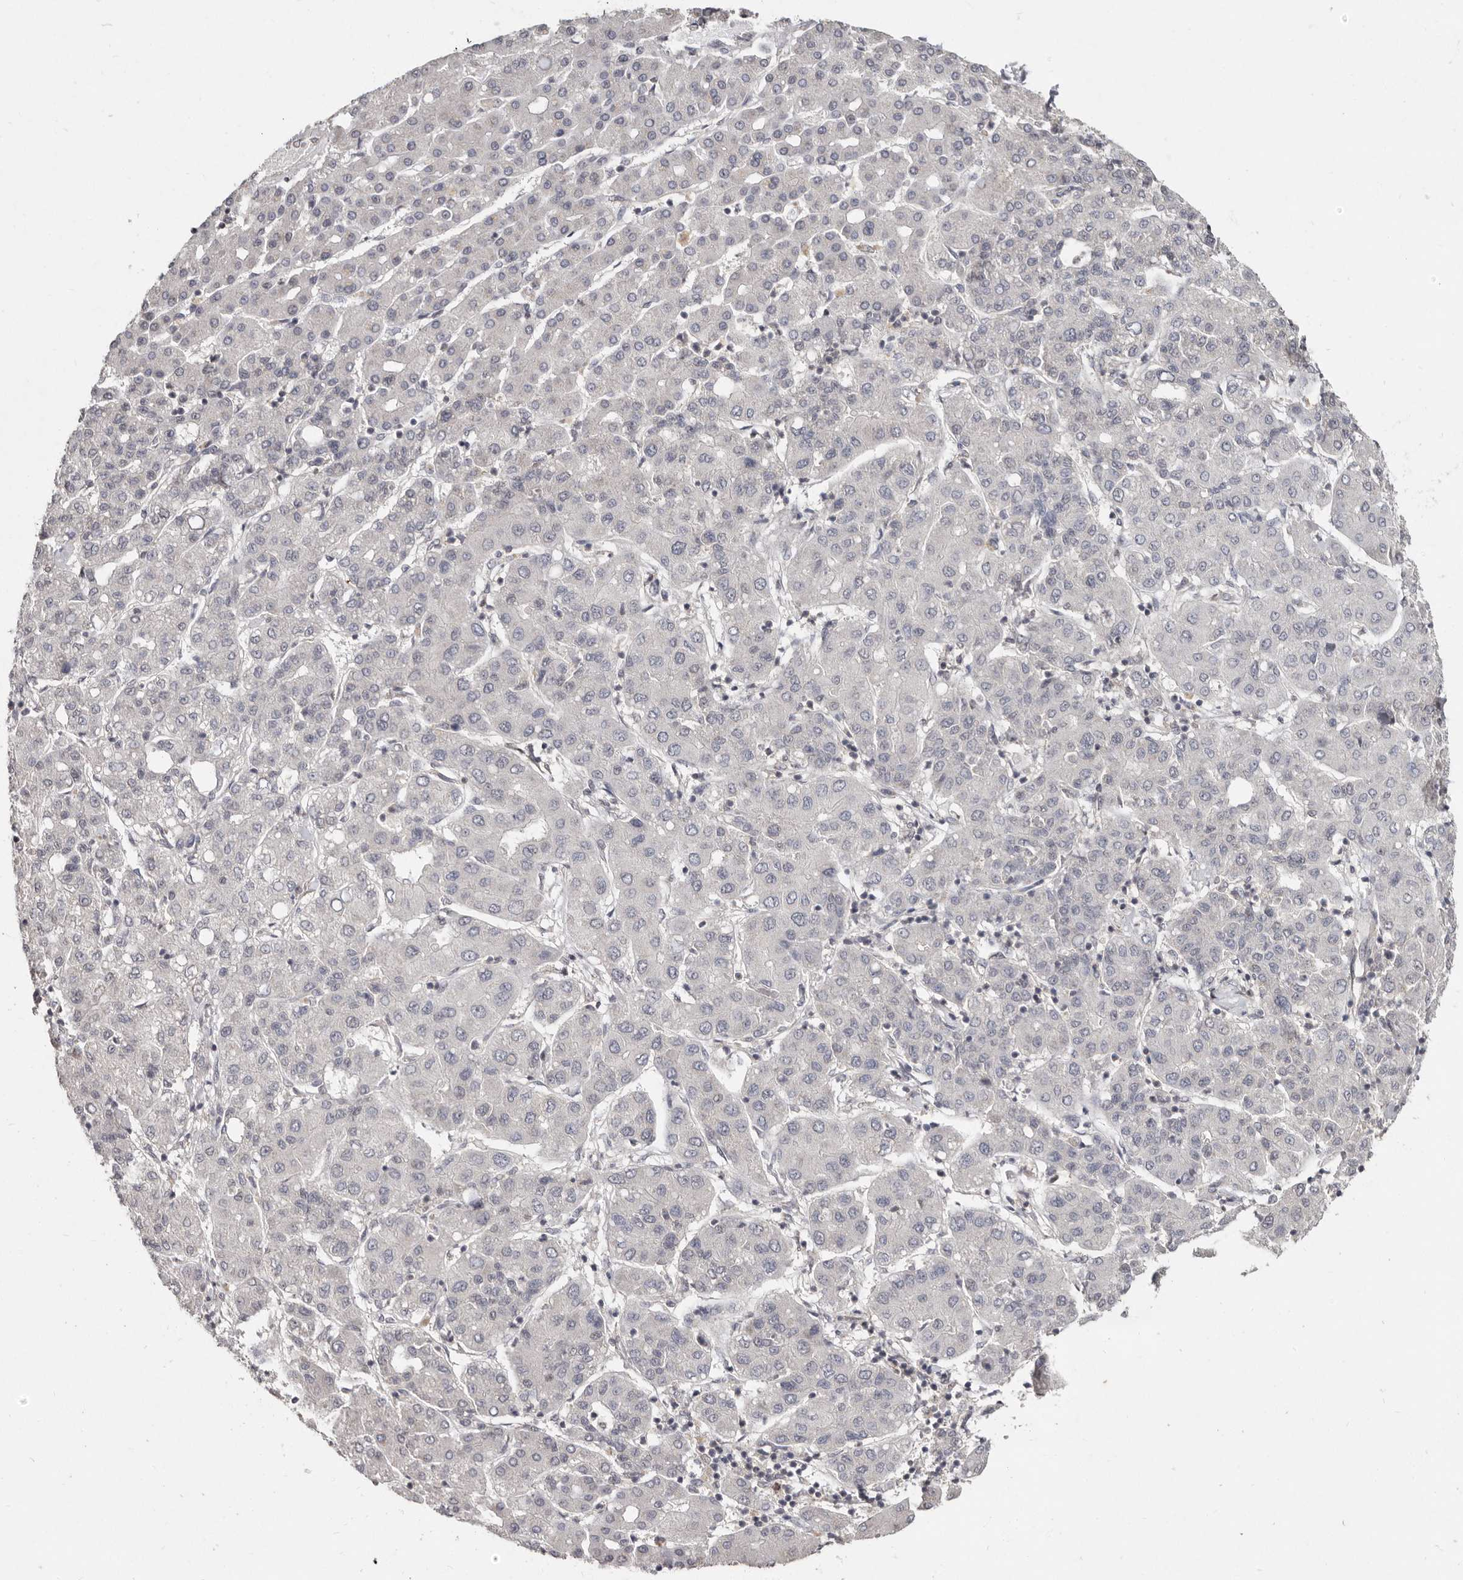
{"staining": {"intensity": "negative", "quantity": "none", "location": "none"}, "tissue": "liver cancer", "cell_type": "Tumor cells", "image_type": "cancer", "snomed": [{"axis": "morphology", "description": "Carcinoma, Hepatocellular, NOS"}, {"axis": "topography", "description": "Liver"}], "caption": "Immunohistochemical staining of human liver cancer (hepatocellular carcinoma) displays no significant staining in tumor cells. (DAB (3,3'-diaminobenzidine) immunohistochemistry visualized using brightfield microscopy, high magnification).", "gene": "LINGO2", "patient": {"sex": "male", "age": 65}}